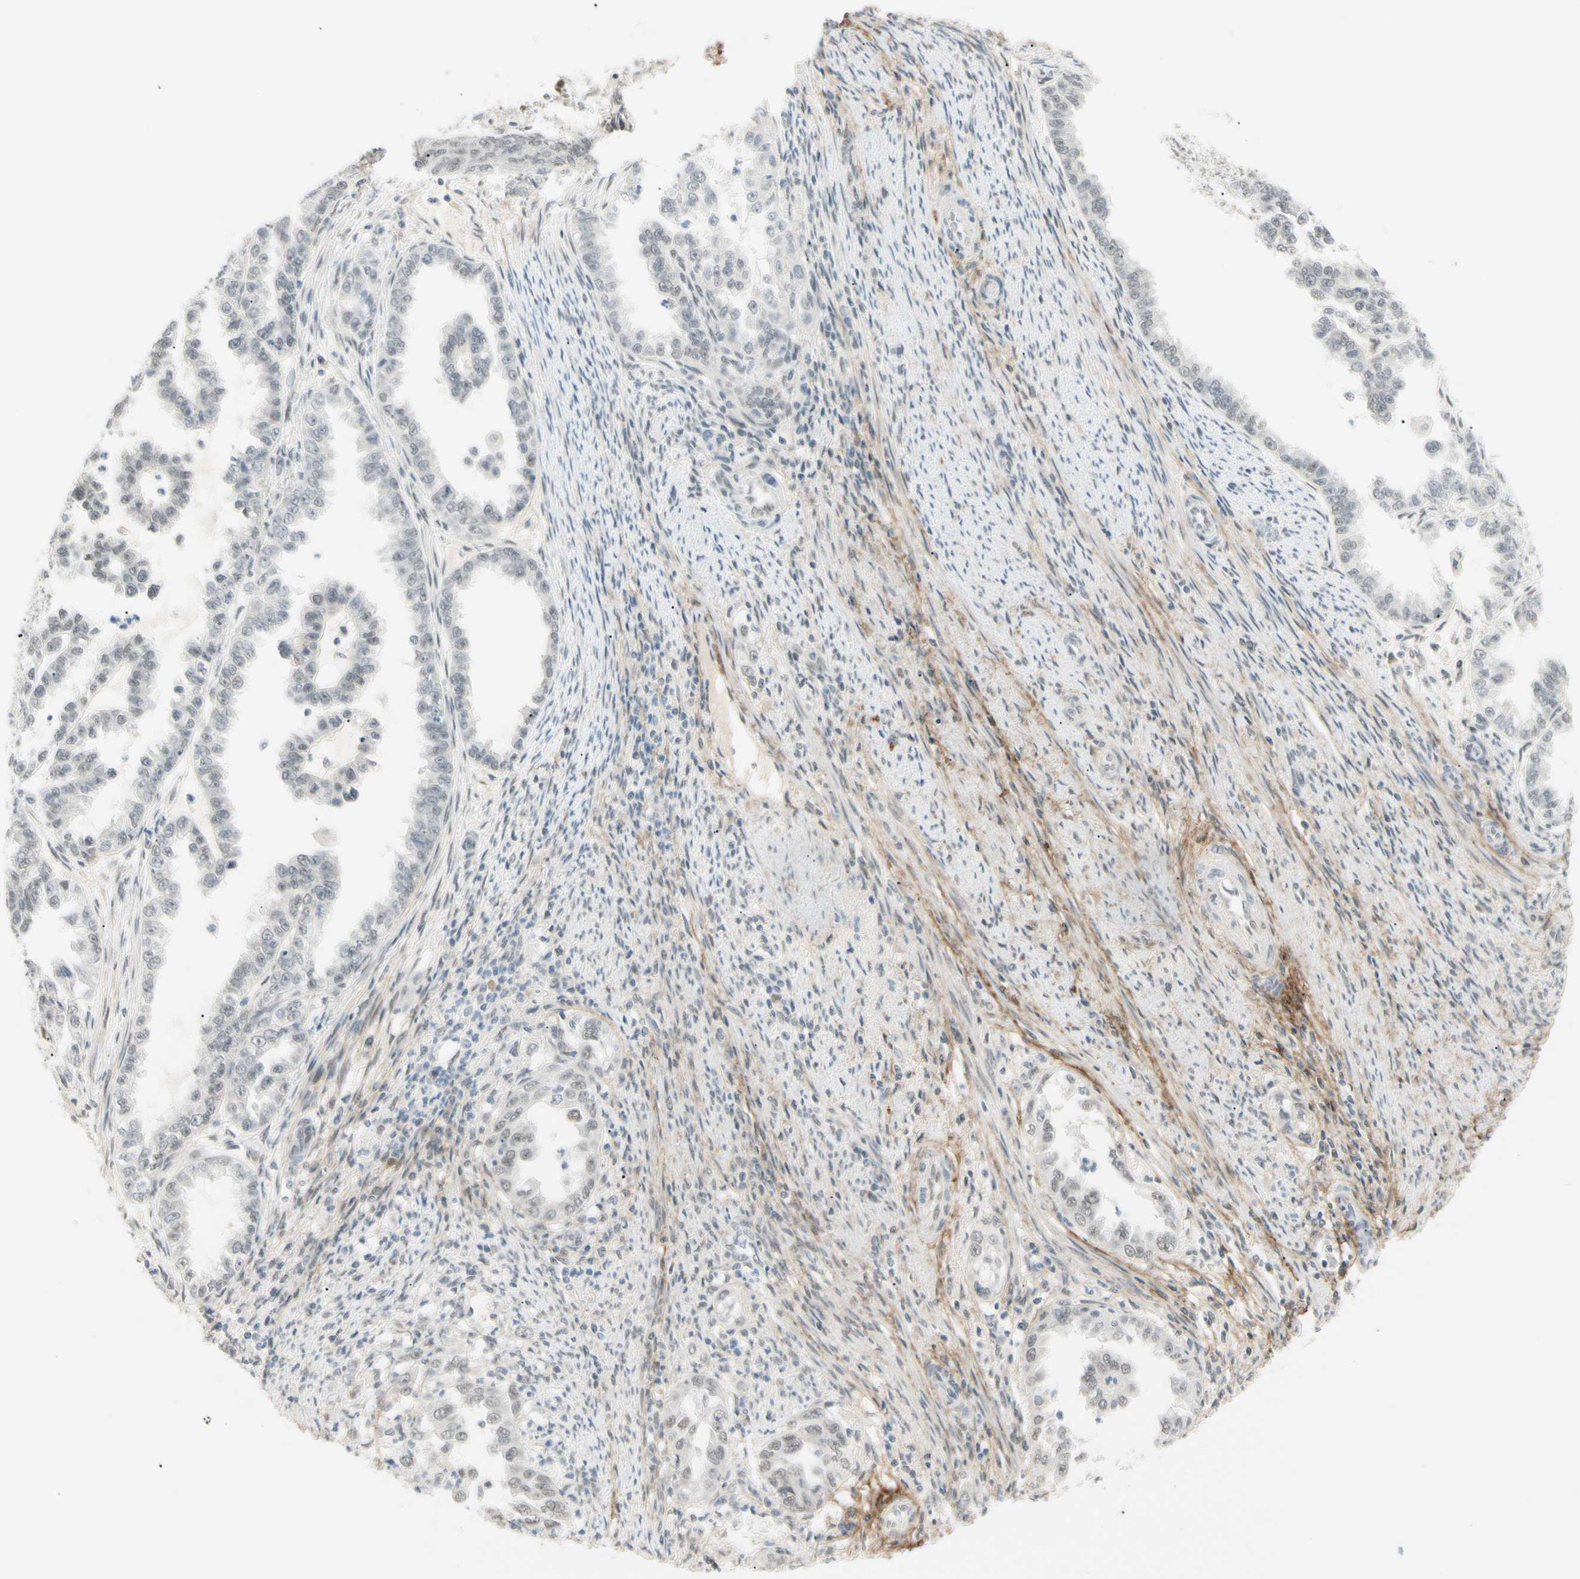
{"staining": {"intensity": "weak", "quantity": "25%-75%", "location": "nuclear"}, "tissue": "endometrial cancer", "cell_type": "Tumor cells", "image_type": "cancer", "snomed": [{"axis": "morphology", "description": "Adenocarcinoma, NOS"}, {"axis": "topography", "description": "Endometrium"}], "caption": "Endometrial cancer (adenocarcinoma) stained with immunohistochemistry (IHC) reveals weak nuclear expression in approximately 25%-75% of tumor cells. The protein of interest is shown in brown color, while the nuclei are stained blue.", "gene": "ASPN", "patient": {"sex": "female", "age": 85}}